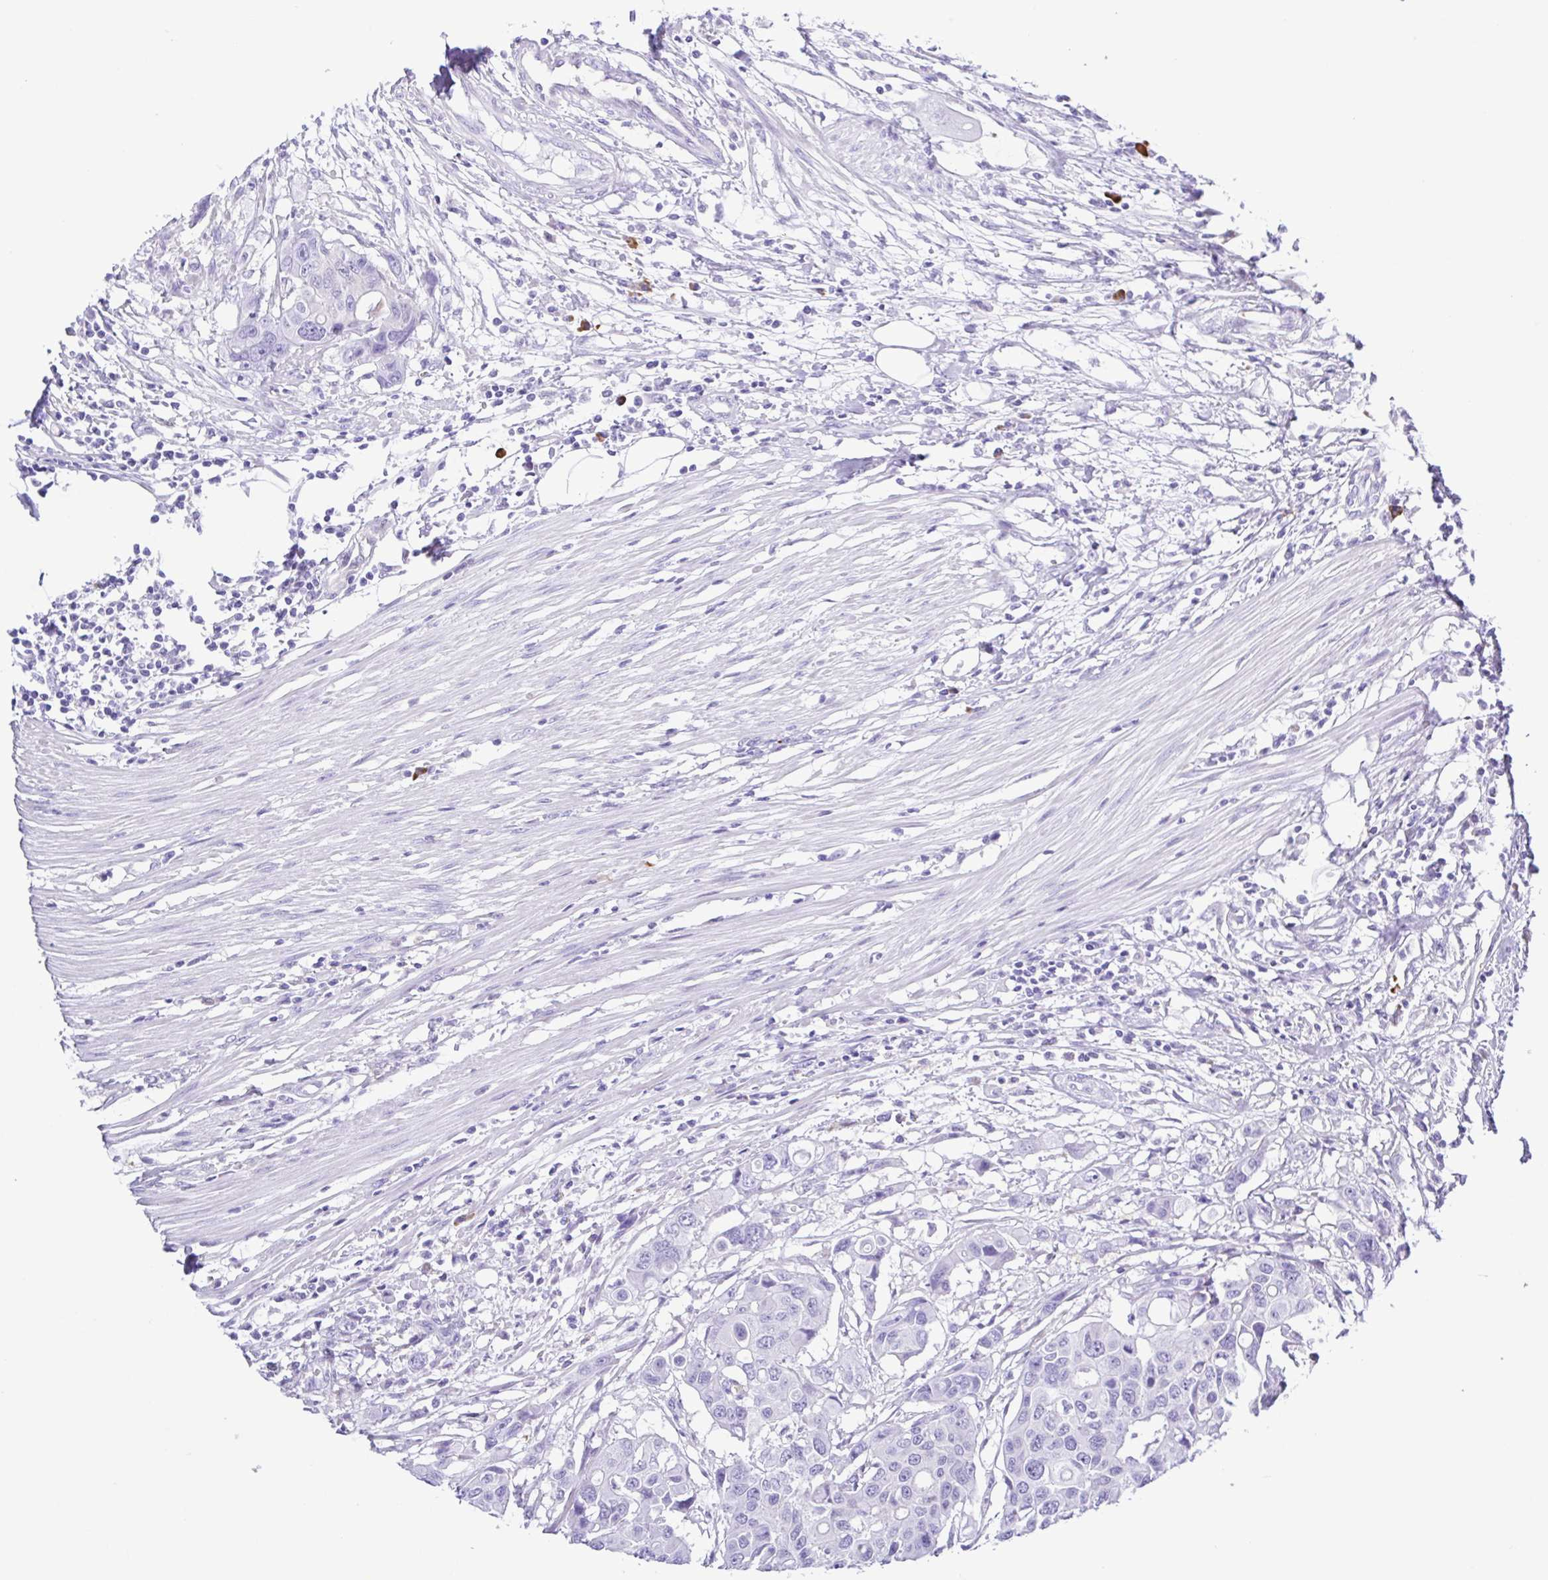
{"staining": {"intensity": "negative", "quantity": "none", "location": "none"}, "tissue": "colorectal cancer", "cell_type": "Tumor cells", "image_type": "cancer", "snomed": [{"axis": "morphology", "description": "Adenocarcinoma, NOS"}, {"axis": "topography", "description": "Colon"}], "caption": "IHC histopathology image of human adenocarcinoma (colorectal) stained for a protein (brown), which reveals no positivity in tumor cells. (Stains: DAB immunohistochemistry with hematoxylin counter stain, Microscopy: brightfield microscopy at high magnification).", "gene": "GPR17", "patient": {"sex": "male", "age": 77}}